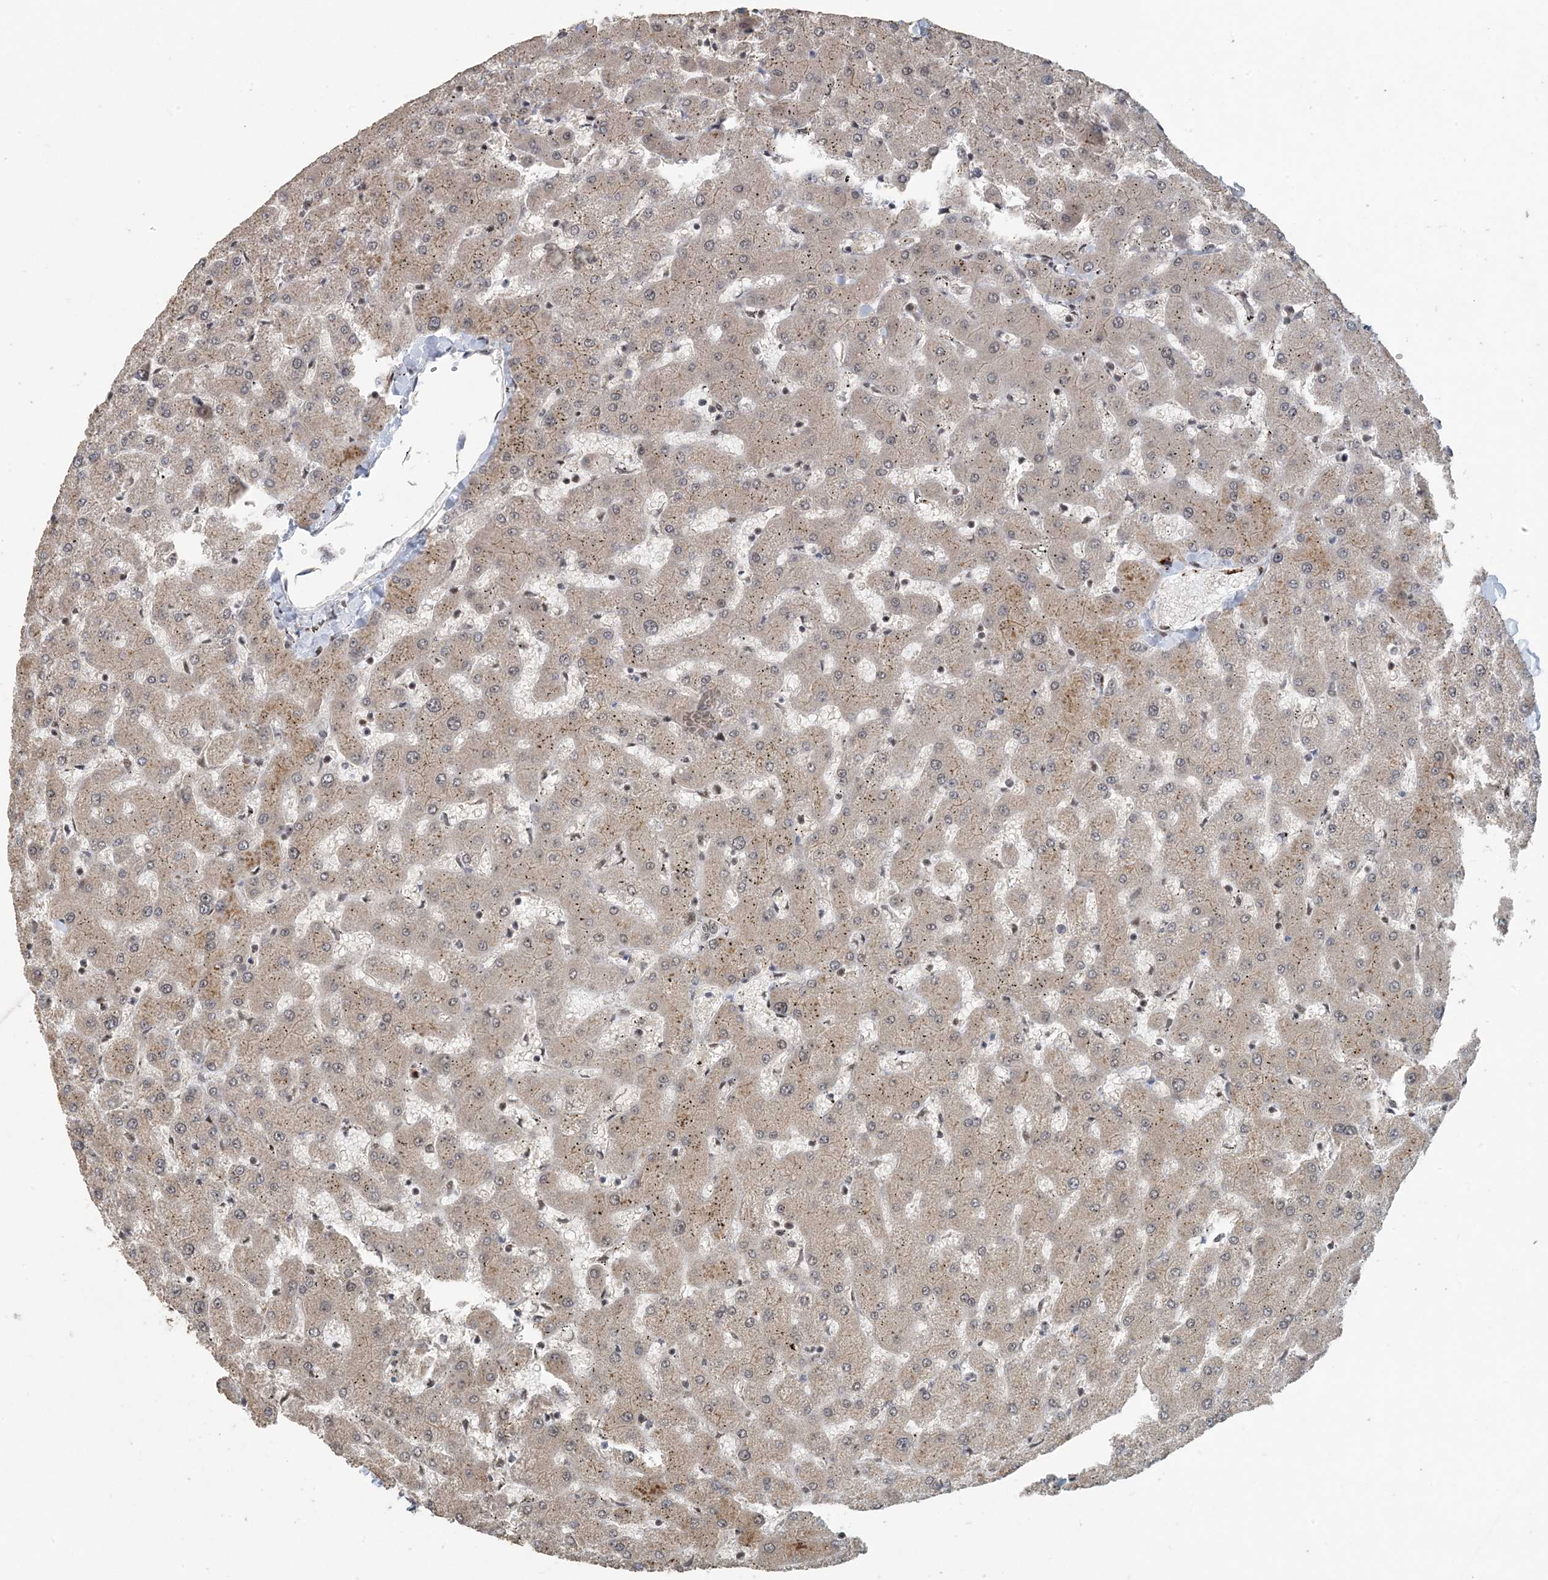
{"staining": {"intensity": "negative", "quantity": "none", "location": "none"}, "tissue": "liver", "cell_type": "Cholangiocytes", "image_type": "normal", "snomed": [{"axis": "morphology", "description": "Normal tissue, NOS"}, {"axis": "topography", "description": "Liver"}], "caption": "Immunohistochemistry (IHC) image of unremarkable human liver stained for a protein (brown), which demonstrates no positivity in cholangiocytes.", "gene": "MBD2", "patient": {"sex": "female", "age": 63}}